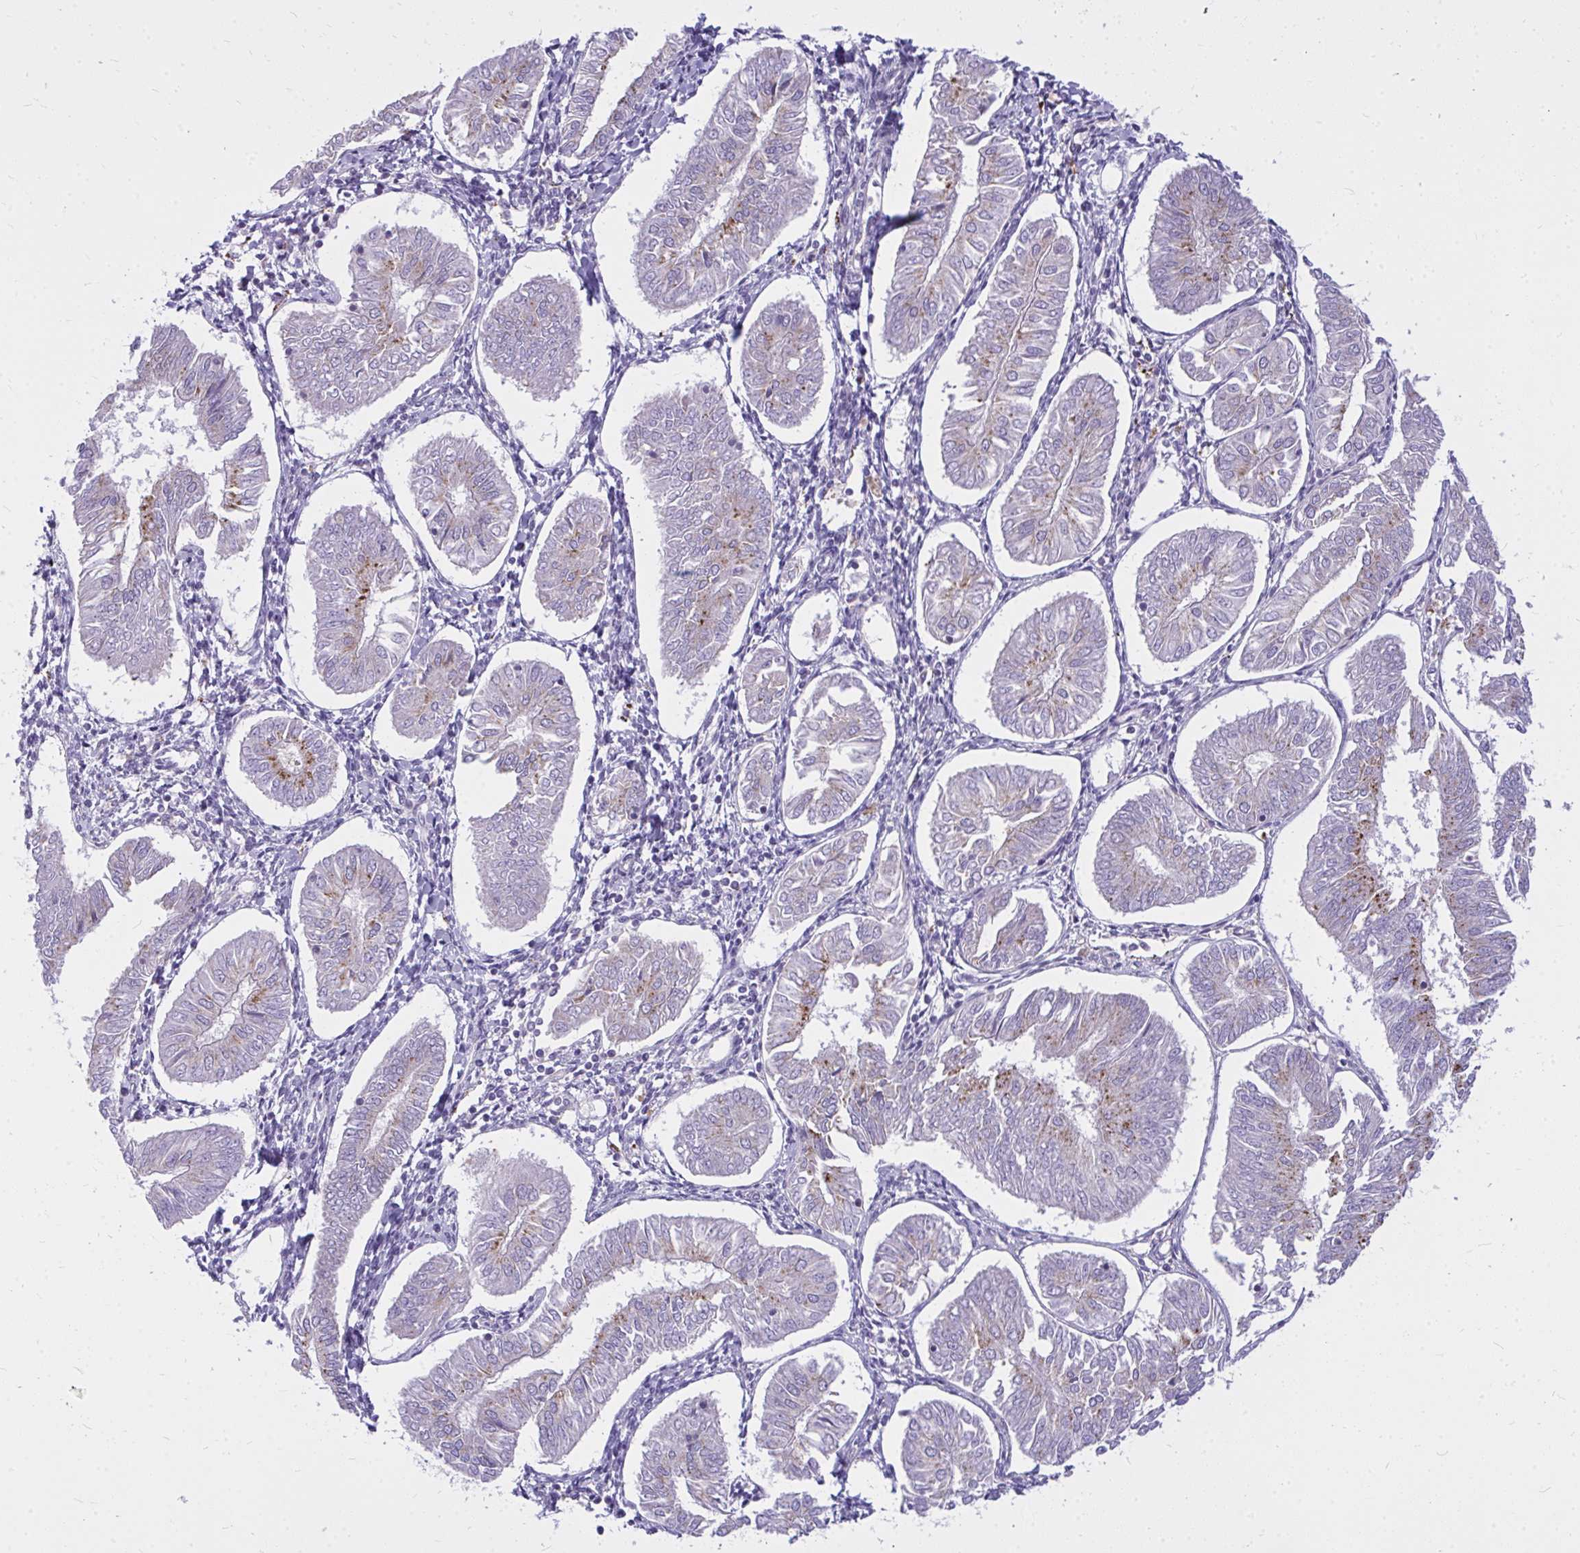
{"staining": {"intensity": "moderate", "quantity": "<25%", "location": "cytoplasmic/membranous"}, "tissue": "endometrial cancer", "cell_type": "Tumor cells", "image_type": "cancer", "snomed": [{"axis": "morphology", "description": "Adenocarcinoma, NOS"}, {"axis": "topography", "description": "Endometrium"}], "caption": "Moderate cytoplasmic/membranous expression is seen in approximately <25% of tumor cells in endometrial cancer (adenocarcinoma).", "gene": "ZSCAN25", "patient": {"sex": "female", "age": 58}}